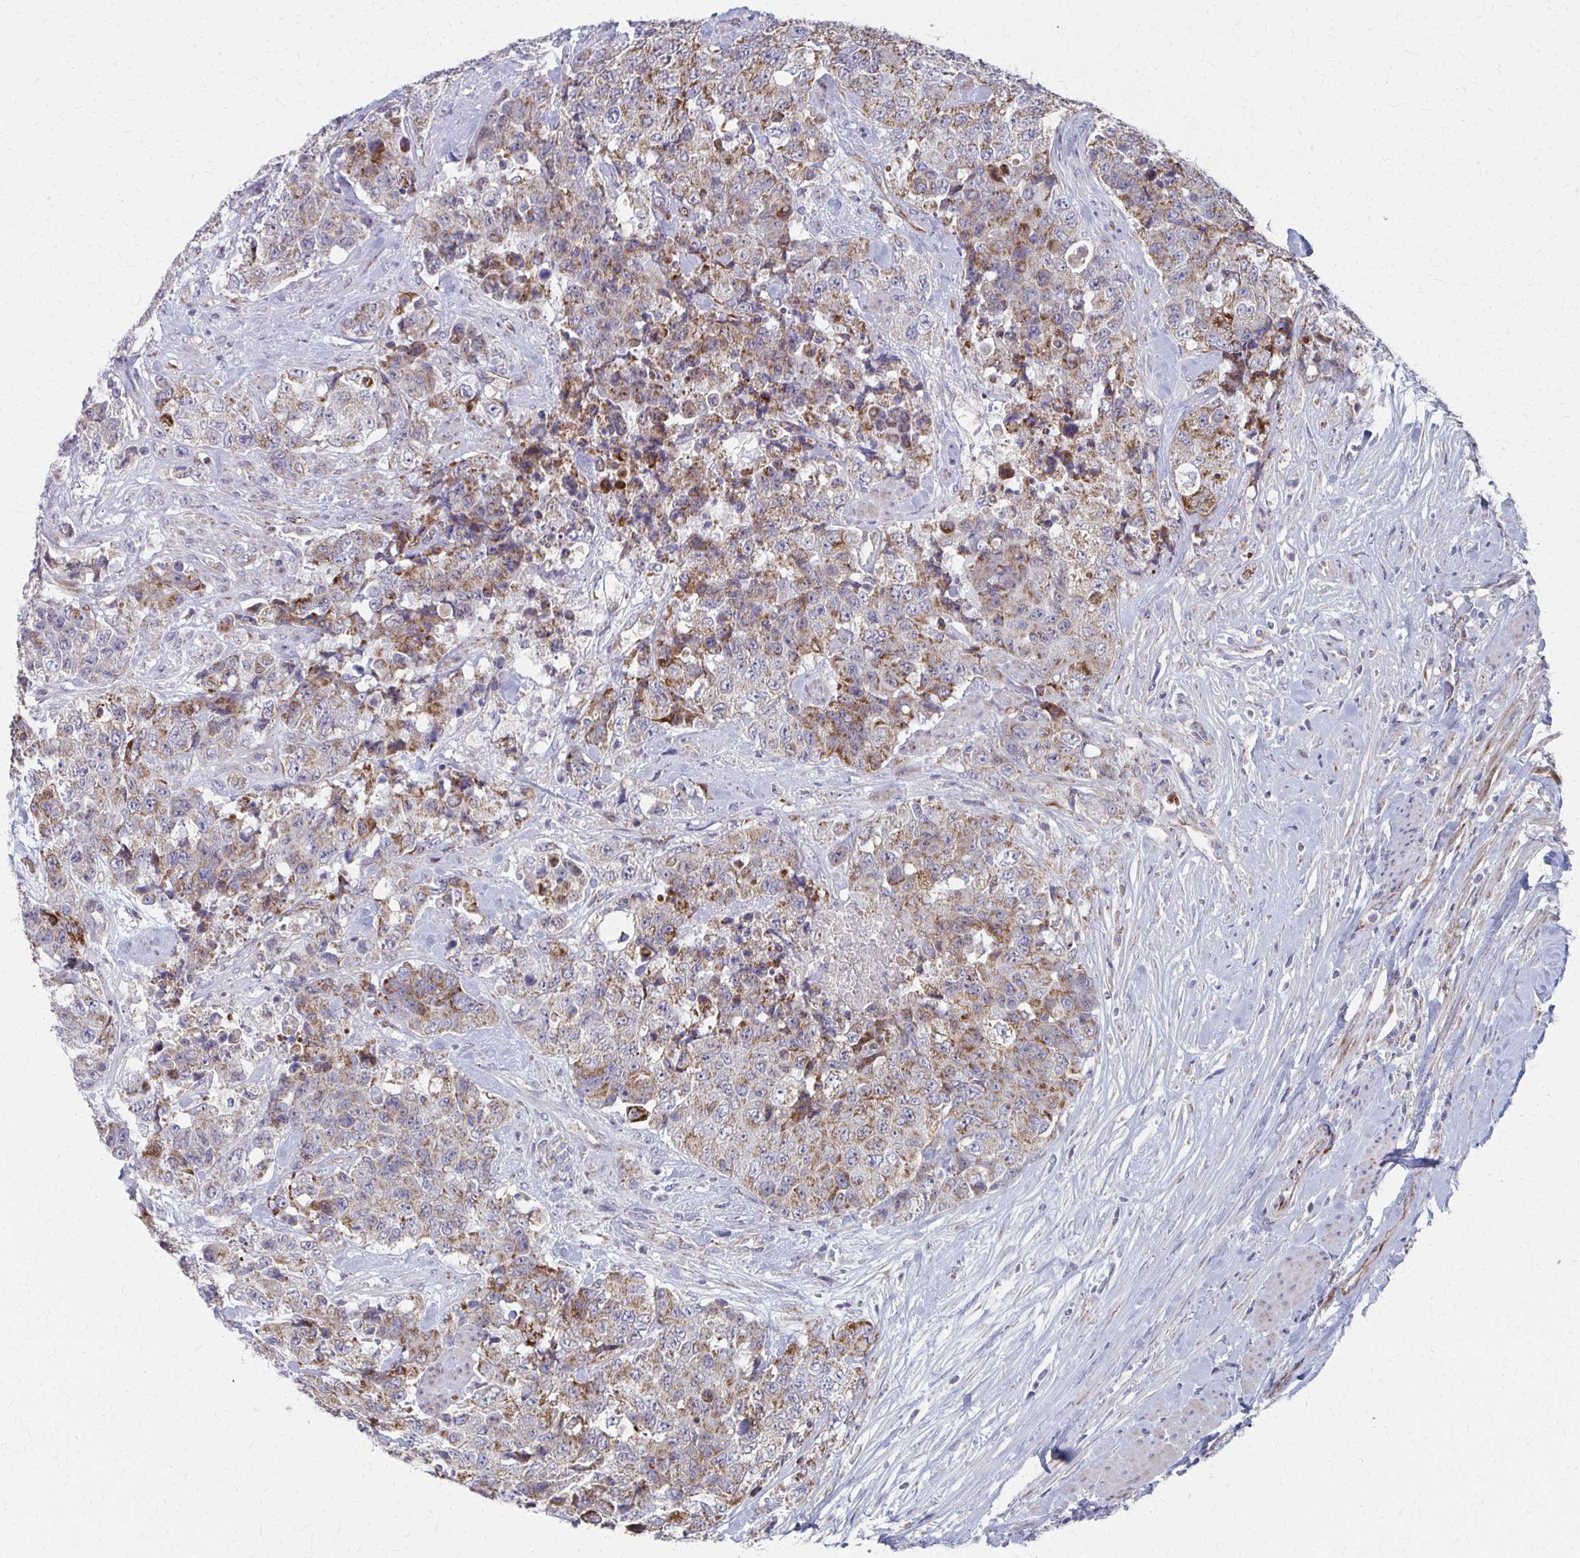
{"staining": {"intensity": "moderate", "quantity": "25%-75%", "location": "cytoplasmic/membranous"}, "tissue": "urothelial cancer", "cell_type": "Tumor cells", "image_type": "cancer", "snomed": [{"axis": "morphology", "description": "Urothelial carcinoma, High grade"}, {"axis": "topography", "description": "Urinary bladder"}], "caption": "Tumor cells display medium levels of moderate cytoplasmic/membranous expression in approximately 25%-75% of cells in human urothelial carcinoma (high-grade).", "gene": "FAHD1", "patient": {"sex": "female", "age": 78}}